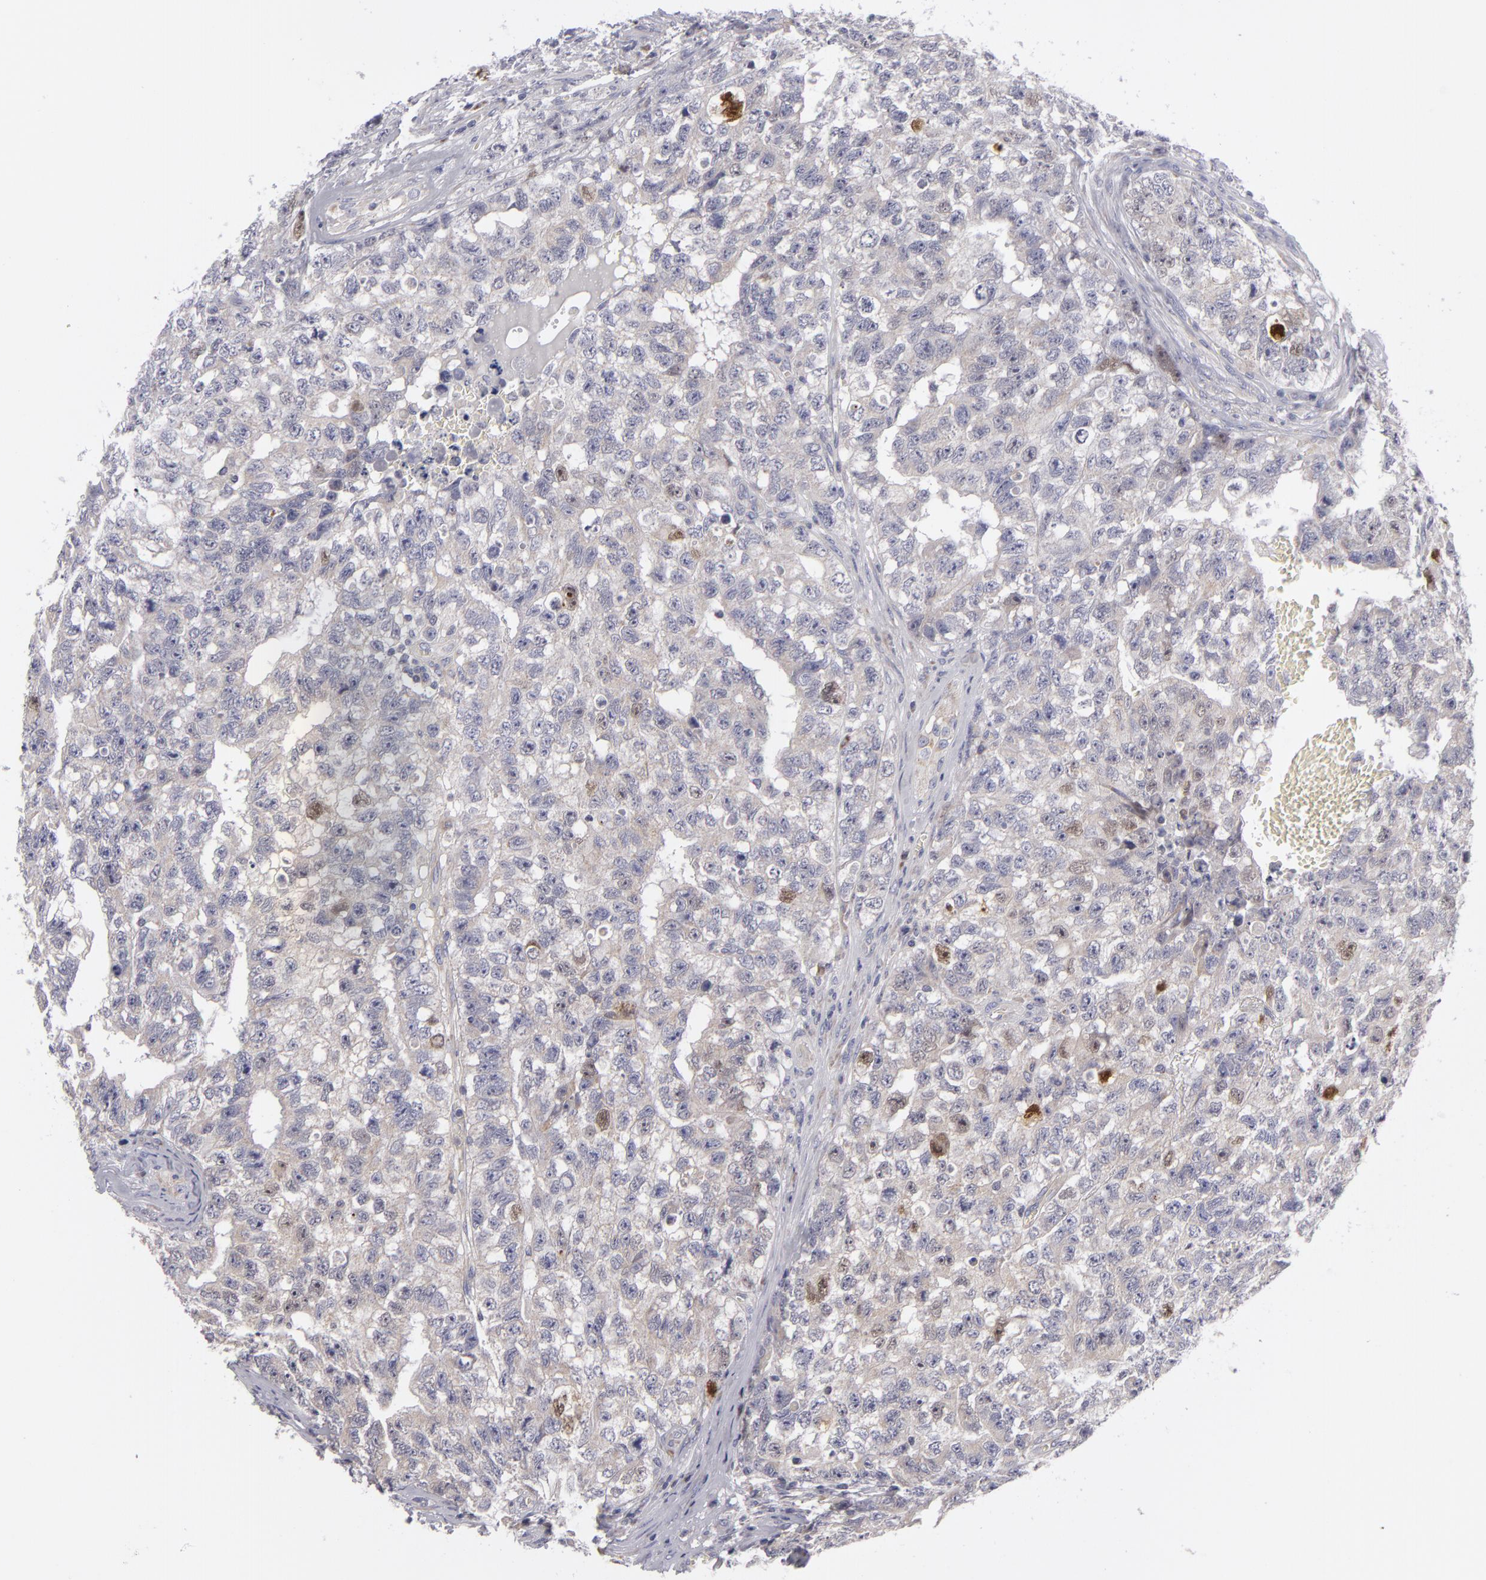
{"staining": {"intensity": "weak", "quantity": "<25%", "location": "cytoplasmic/membranous"}, "tissue": "testis cancer", "cell_type": "Tumor cells", "image_type": "cancer", "snomed": [{"axis": "morphology", "description": "Carcinoma, Embryonal, NOS"}, {"axis": "topography", "description": "Testis"}], "caption": "DAB immunohistochemical staining of testis cancer (embryonal carcinoma) exhibits no significant staining in tumor cells. The staining was performed using DAB to visualize the protein expression in brown, while the nuclei were stained in blue with hematoxylin (Magnification: 20x).", "gene": "ATP2B3", "patient": {"sex": "male", "age": 31}}